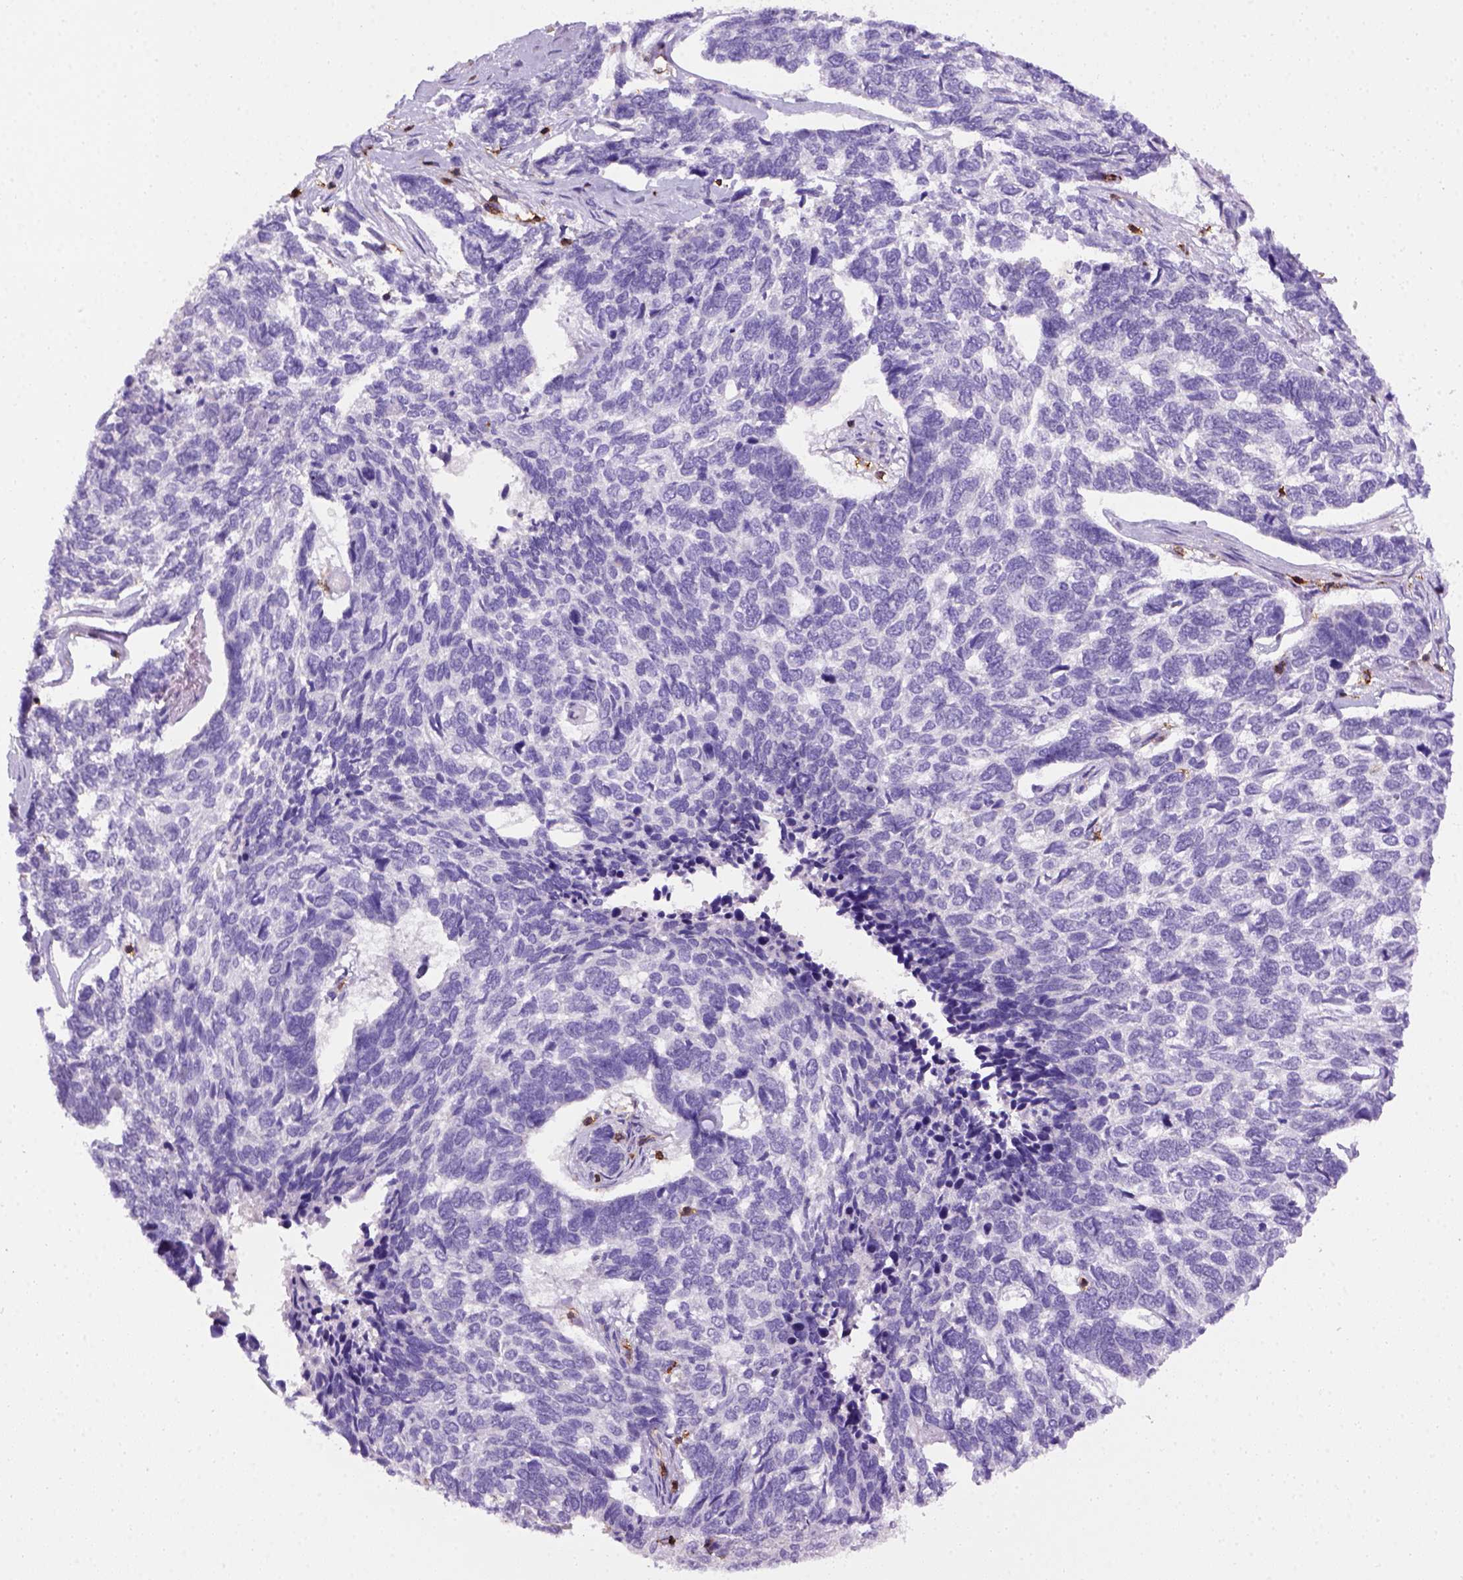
{"staining": {"intensity": "negative", "quantity": "none", "location": "none"}, "tissue": "skin cancer", "cell_type": "Tumor cells", "image_type": "cancer", "snomed": [{"axis": "morphology", "description": "Basal cell carcinoma"}, {"axis": "topography", "description": "Skin"}], "caption": "Immunohistochemical staining of skin cancer (basal cell carcinoma) exhibits no significant positivity in tumor cells. The staining was performed using DAB to visualize the protein expression in brown, while the nuclei were stained in blue with hematoxylin (Magnification: 20x).", "gene": "CD3E", "patient": {"sex": "female", "age": 65}}